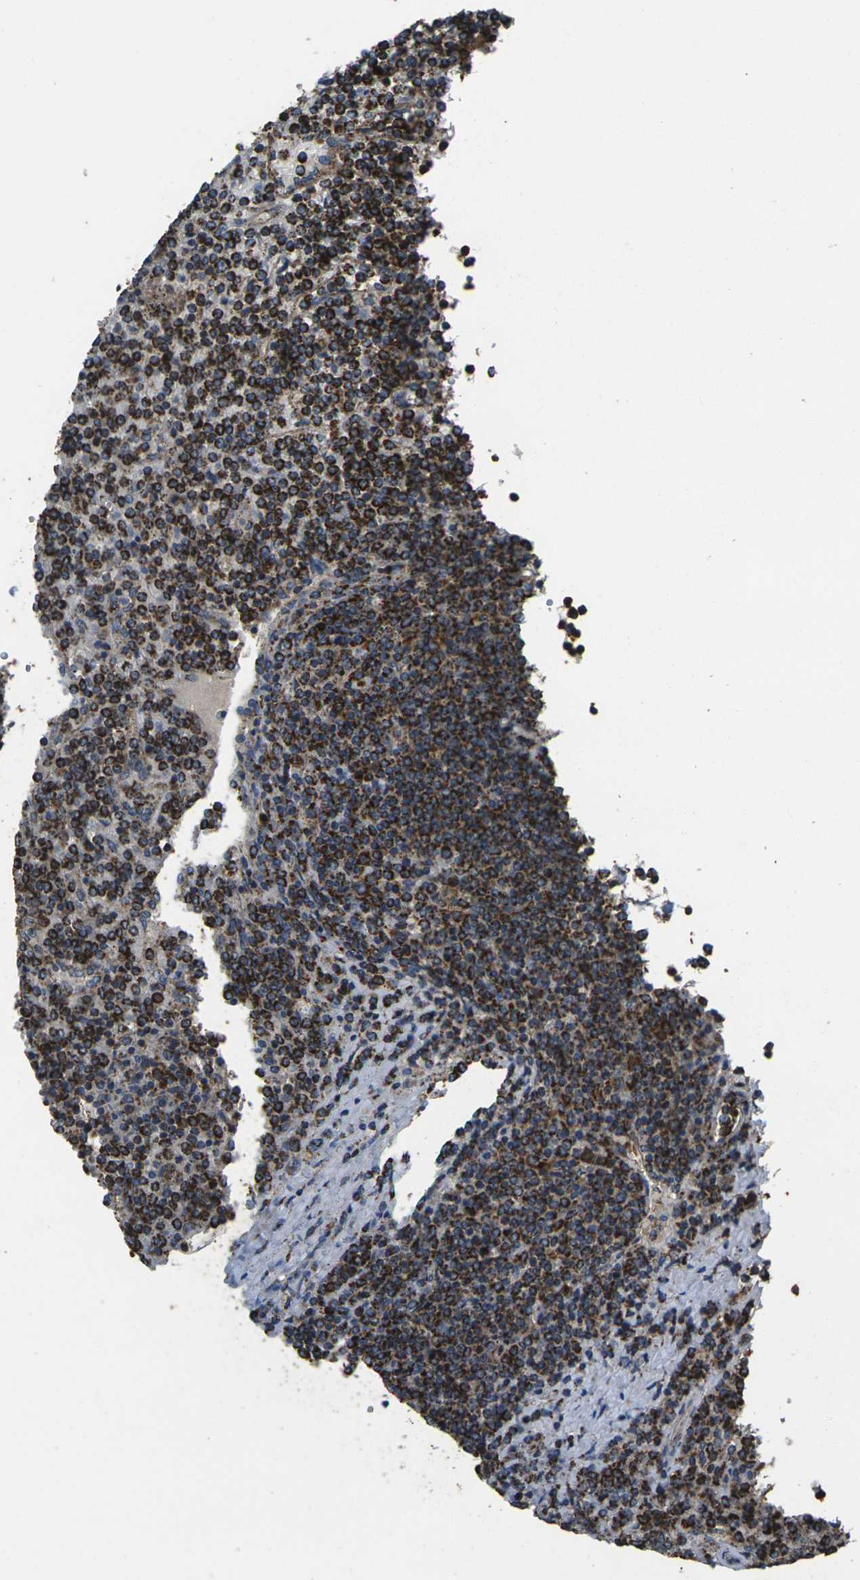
{"staining": {"intensity": "strong", "quantity": ">75%", "location": "cytoplasmic/membranous"}, "tissue": "lymphoma", "cell_type": "Tumor cells", "image_type": "cancer", "snomed": [{"axis": "morphology", "description": "Malignant lymphoma, non-Hodgkin's type, Low grade"}, {"axis": "topography", "description": "Spleen"}], "caption": "This is an image of immunohistochemistry (IHC) staining of low-grade malignant lymphoma, non-Hodgkin's type, which shows strong staining in the cytoplasmic/membranous of tumor cells.", "gene": "KLHL5", "patient": {"sex": "female", "age": 19}}